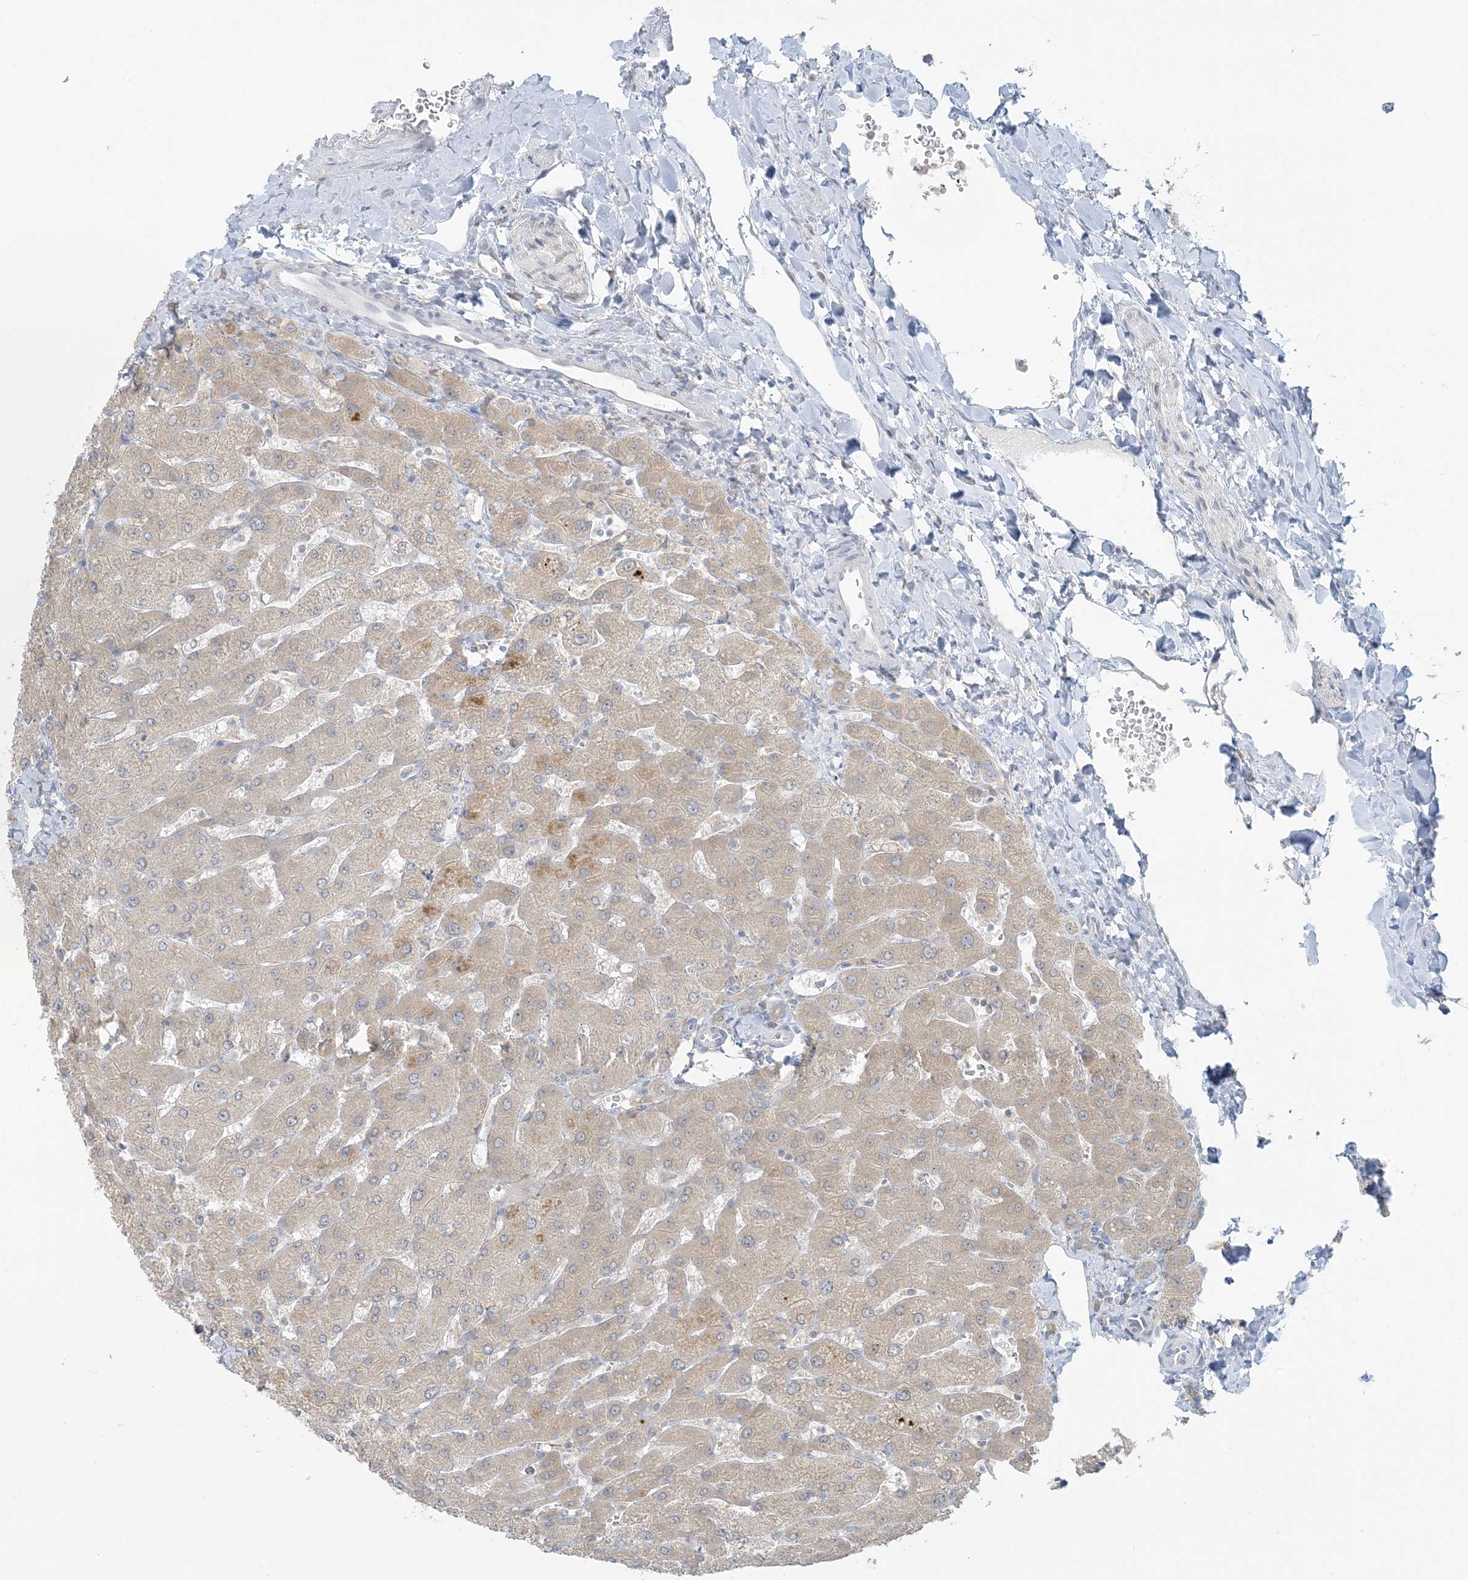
{"staining": {"intensity": "negative", "quantity": "none", "location": "none"}, "tissue": "liver", "cell_type": "Cholangiocytes", "image_type": "normal", "snomed": [{"axis": "morphology", "description": "Normal tissue, NOS"}, {"axis": "topography", "description": "Liver"}], "caption": "The immunohistochemistry (IHC) image has no significant positivity in cholangiocytes of liver.", "gene": "EEFSEC", "patient": {"sex": "male", "age": 55}}